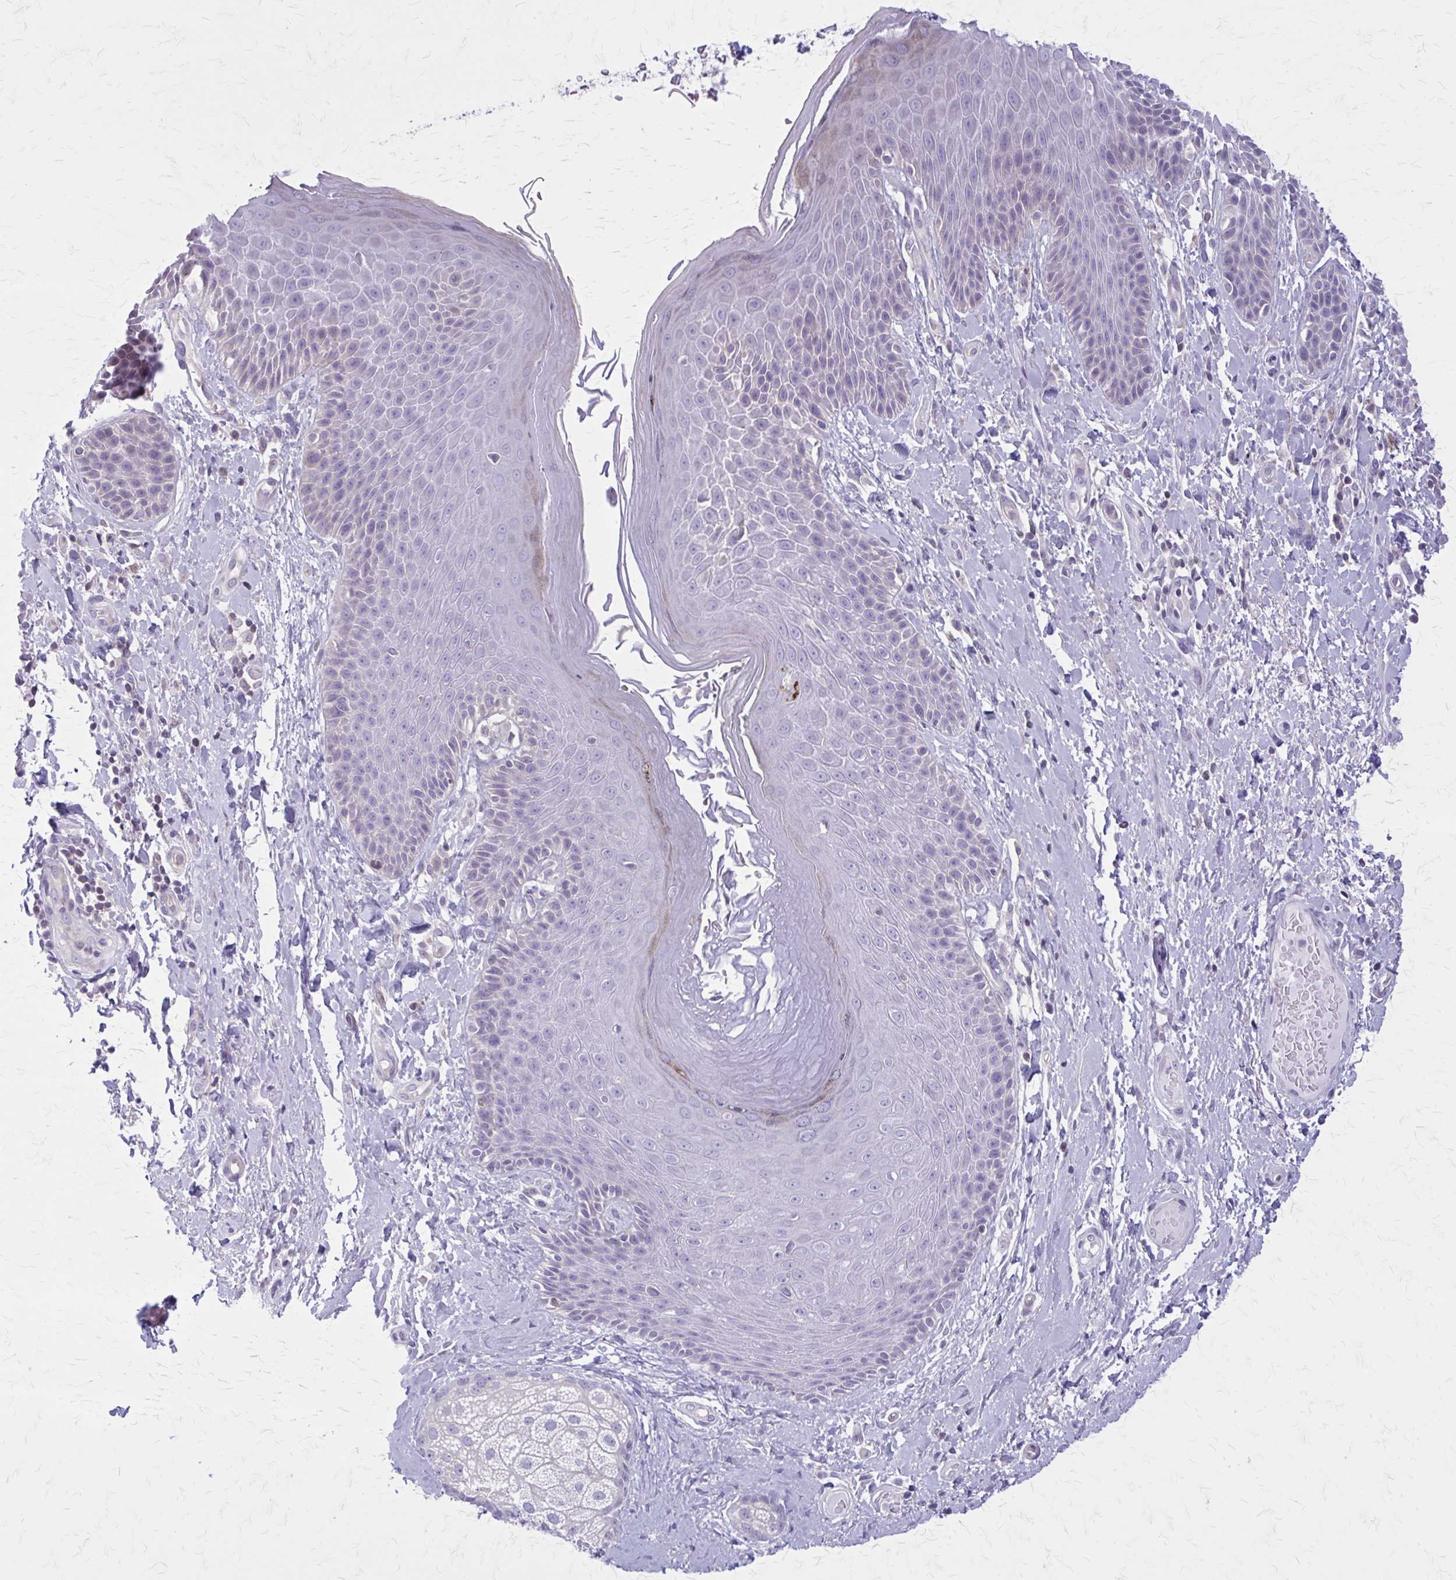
{"staining": {"intensity": "negative", "quantity": "none", "location": "none"}, "tissue": "skin", "cell_type": "Epidermal cells", "image_type": "normal", "snomed": [{"axis": "morphology", "description": "Normal tissue, NOS"}, {"axis": "topography", "description": "Anal"}, {"axis": "topography", "description": "Peripheral nerve tissue"}], "caption": "The image shows no significant expression in epidermal cells of skin. (Immunohistochemistry (ihc), brightfield microscopy, high magnification).", "gene": "PITPNM1", "patient": {"sex": "male", "age": 51}}